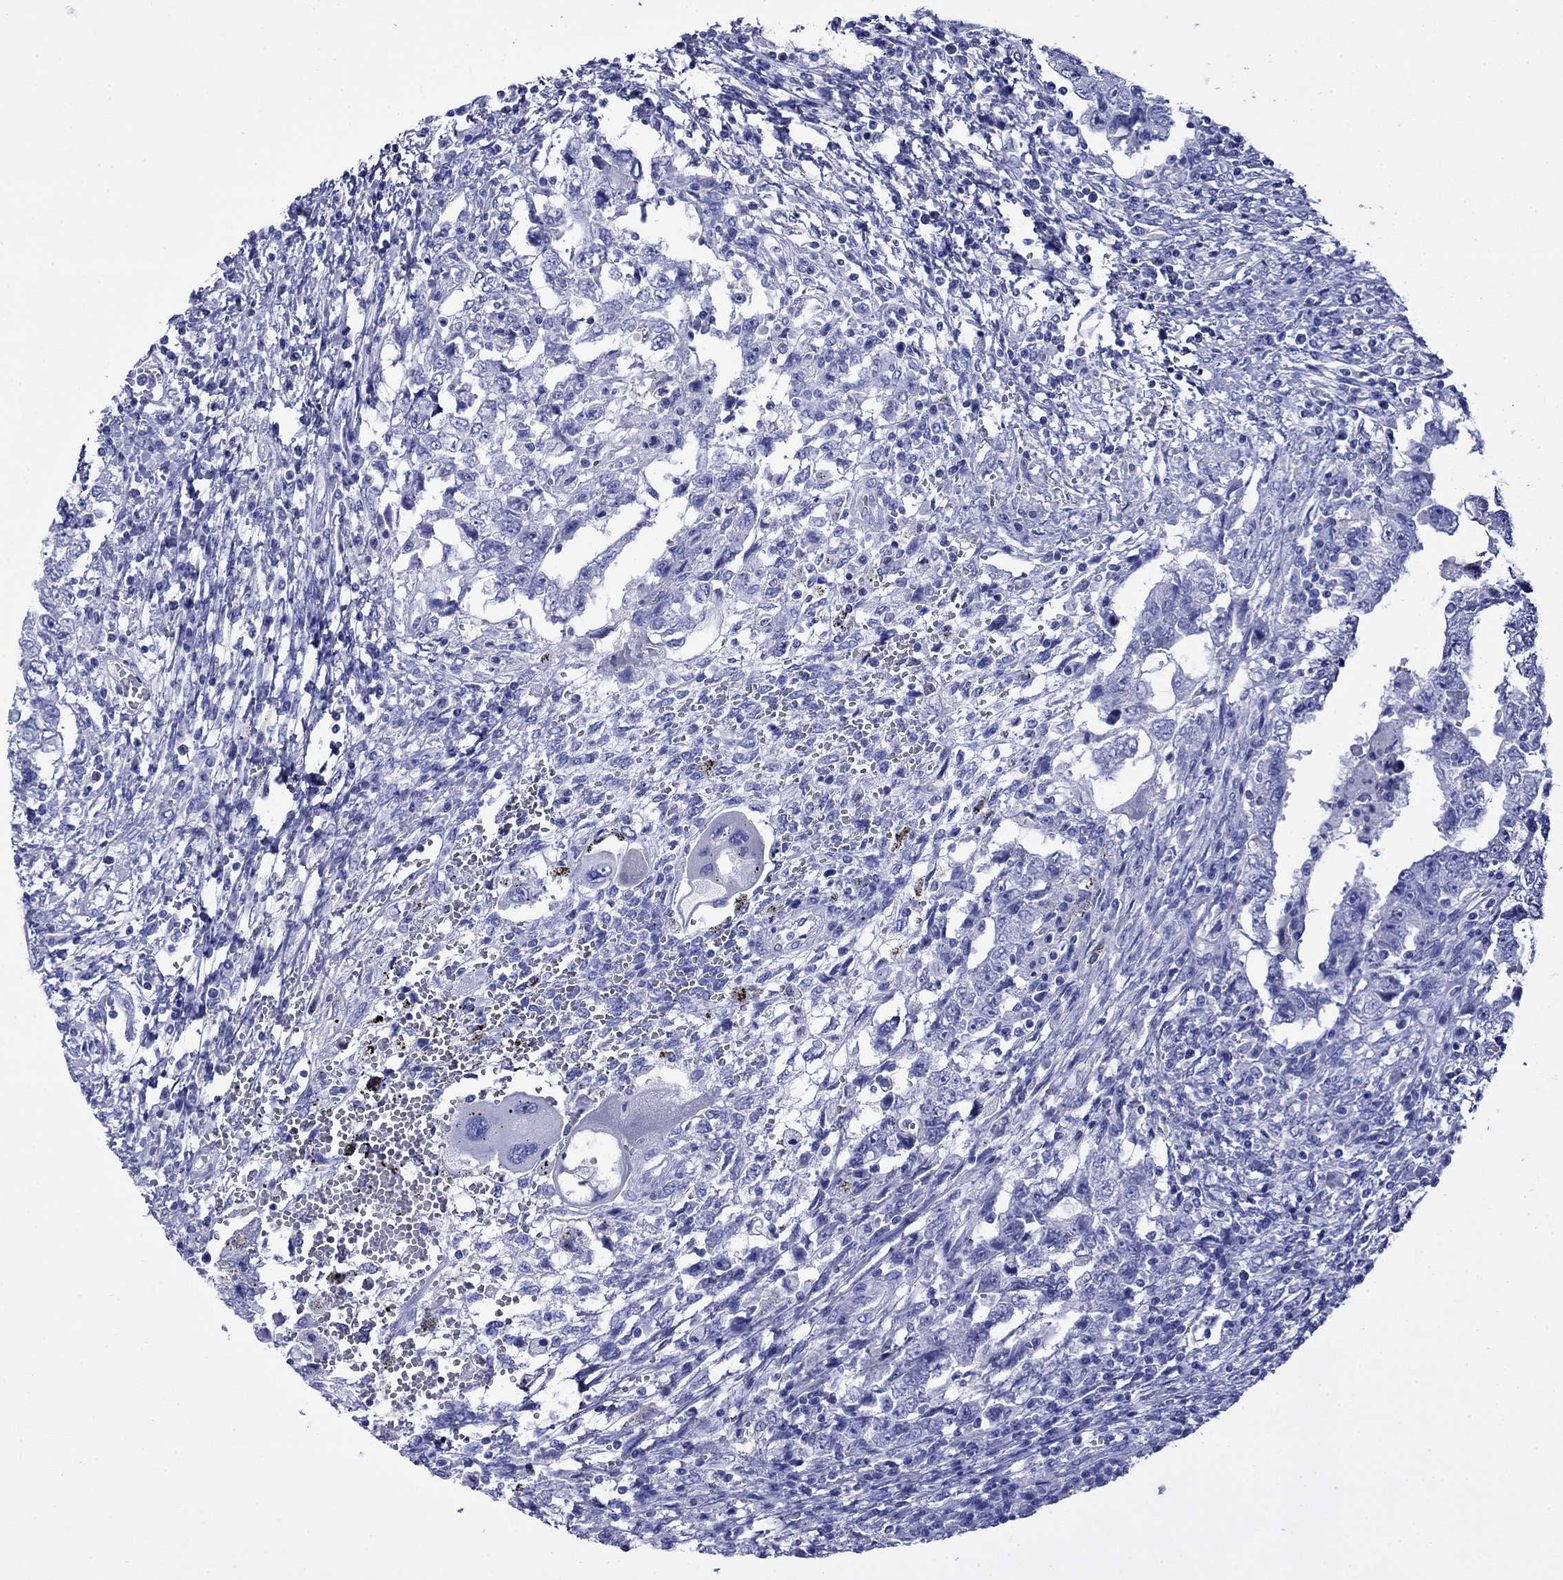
{"staining": {"intensity": "negative", "quantity": "none", "location": "none"}, "tissue": "testis cancer", "cell_type": "Tumor cells", "image_type": "cancer", "snomed": [{"axis": "morphology", "description": "Carcinoma, Embryonal, NOS"}, {"axis": "topography", "description": "Testis"}], "caption": "Tumor cells show no significant protein positivity in embryonal carcinoma (testis).", "gene": "GIP", "patient": {"sex": "male", "age": 26}}